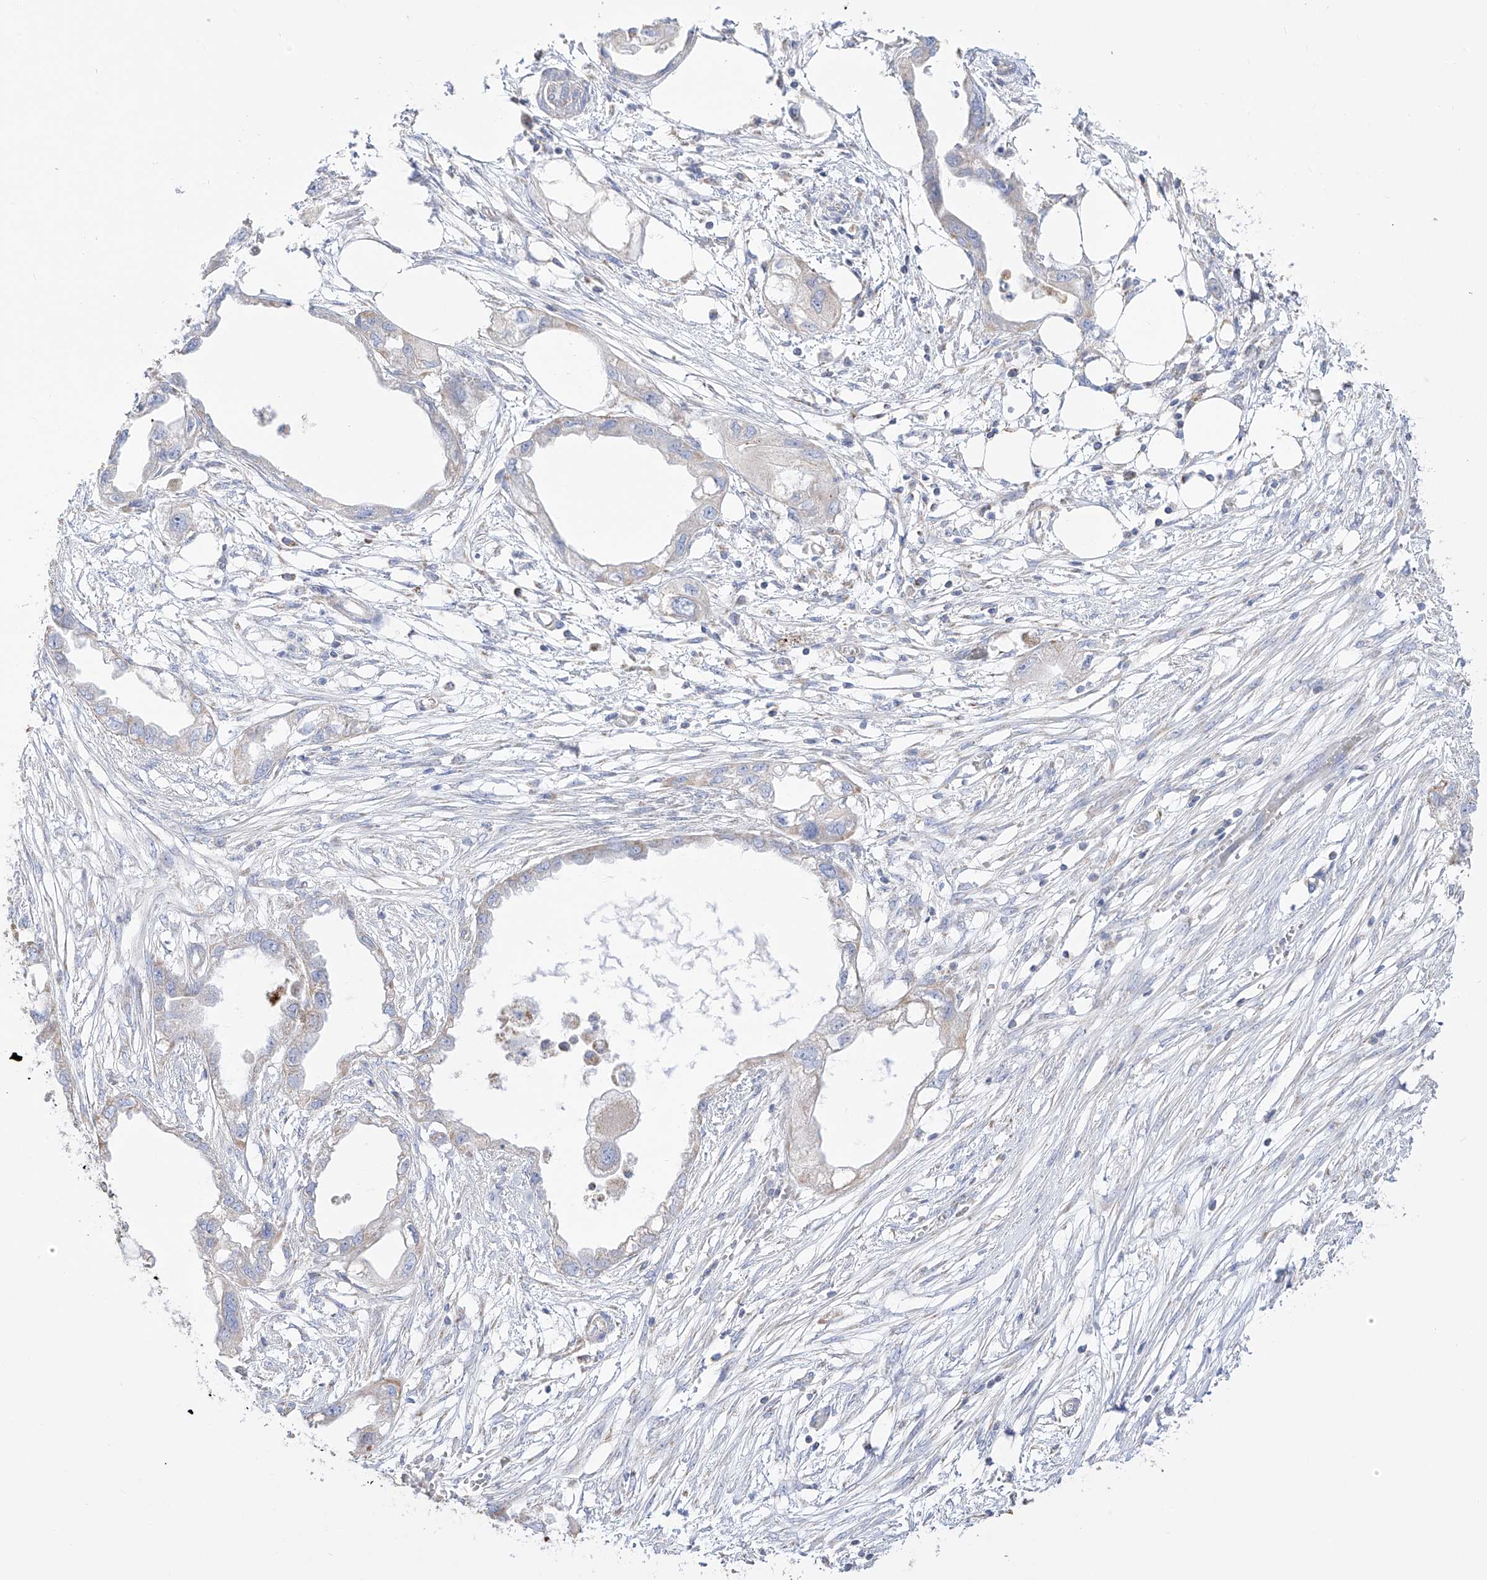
{"staining": {"intensity": "negative", "quantity": "none", "location": "none"}, "tissue": "endometrial cancer", "cell_type": "Tumor cells", "image_type": "cancer", "snomed": [{"axis": "morphology", "description": "Adenocarcinoma, NOS"}, {"axis": "morphology", "description": "Adenocarcinoma, metastatic, NOS"}, {"axis": "topography", "description": "Adipose tissue"}, {"axis": "topography", "description": "Endometrium"}], "caption": "Immunohistochemistry micrograph of metastatic adenocarcinoma (endometrial) stained for a protein (brown), which reveals no expression in tumor cells. Brightfield microscopy of immunohistochemistry (IHC) stained with DAB (3,3'-diaminobenzidine) (brown) and hematoxylin (blue), captured at high magnification.", "gene": "RCHY1", "patient": {"sex": "female", "age": 67}}